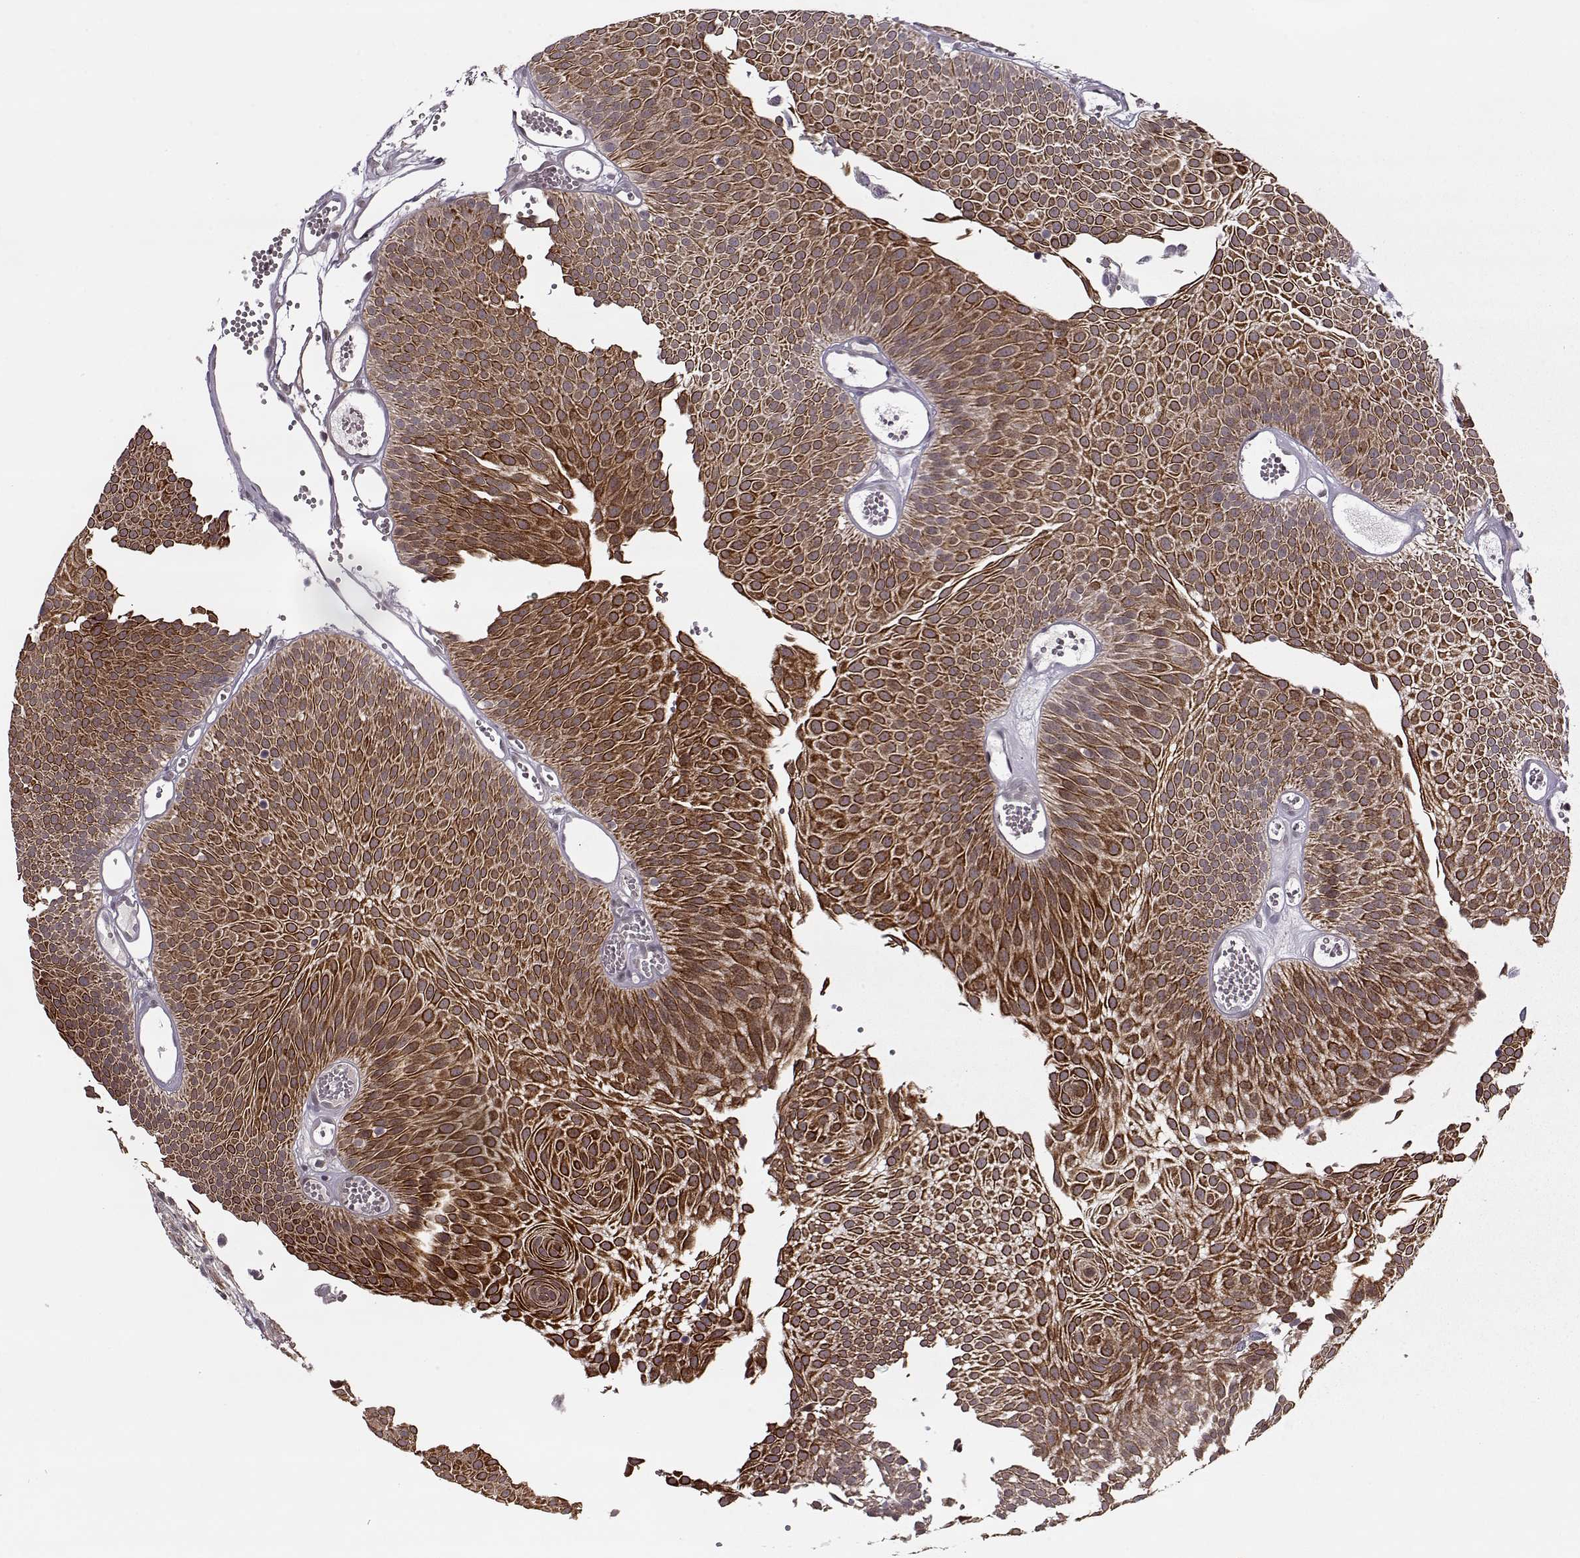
{"staining": {"intensity": "strong", "quantity": ">75%", "location": "cytoplasmic/membranous"}, "tissue": "urothelial cancer", "cell_type": "Tumor cells", "image_type": "cancer", "snomed": [{"axis": "morphology", "description": "Urothelial carcinoma, Low grade"}, {"axis": "topography", "description": "Urinary bladder"}], "caption": "Urothelial cancer was stained to show a protein in brown. There is high levels of strong cytoplasmic/membranous positivity in approximately >75% of tumor cells.", "gene": "DENND4B", "patient": {"sex": "male", "age": 52}}